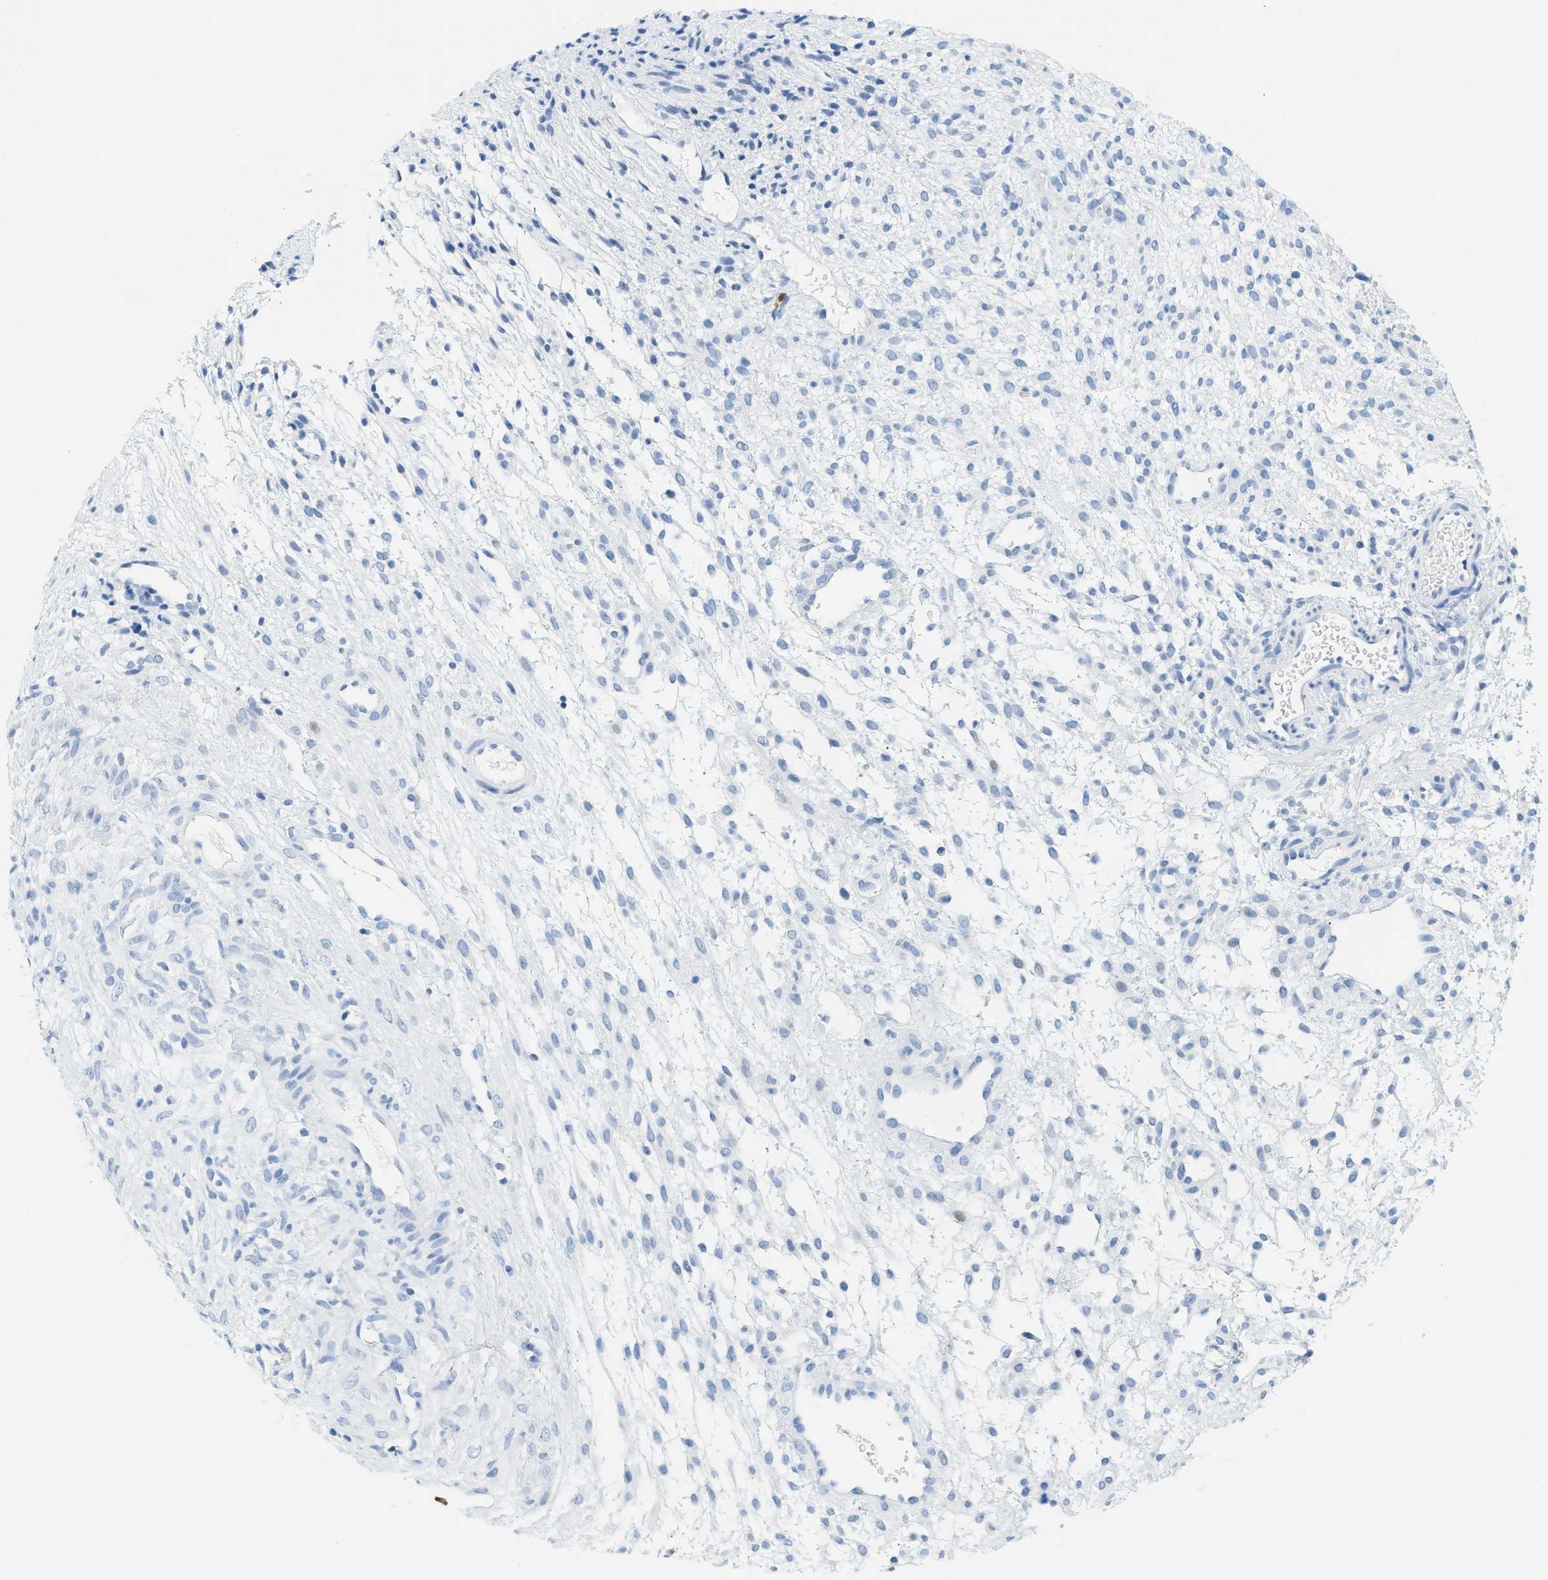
{"staining": {"intensity": "negative", "quantity": "none", "location": "none"}, "tissue": "ovary", "cell_type": "Ovarian stroma cells", "image_type": "normal", "snomed": [{"axis": "morphology", "description": "Normal tissue, NOS"}, {"axis": "morphology", "description": "Cyst, NOS"}, {"axis": "topography", "description": "Ovary"}], "caption": "A histopathology image of ovary stained for a protein demonstrates no brown staining in ovarian stroma cells. Brightfield microscopy of immunohistochemistry (IHC) stained with DAB (brown) and hematoxylin (blue), captured at high magnification.", "gene": "LCN2", "patient": {"sex": "female", "age": 18}}